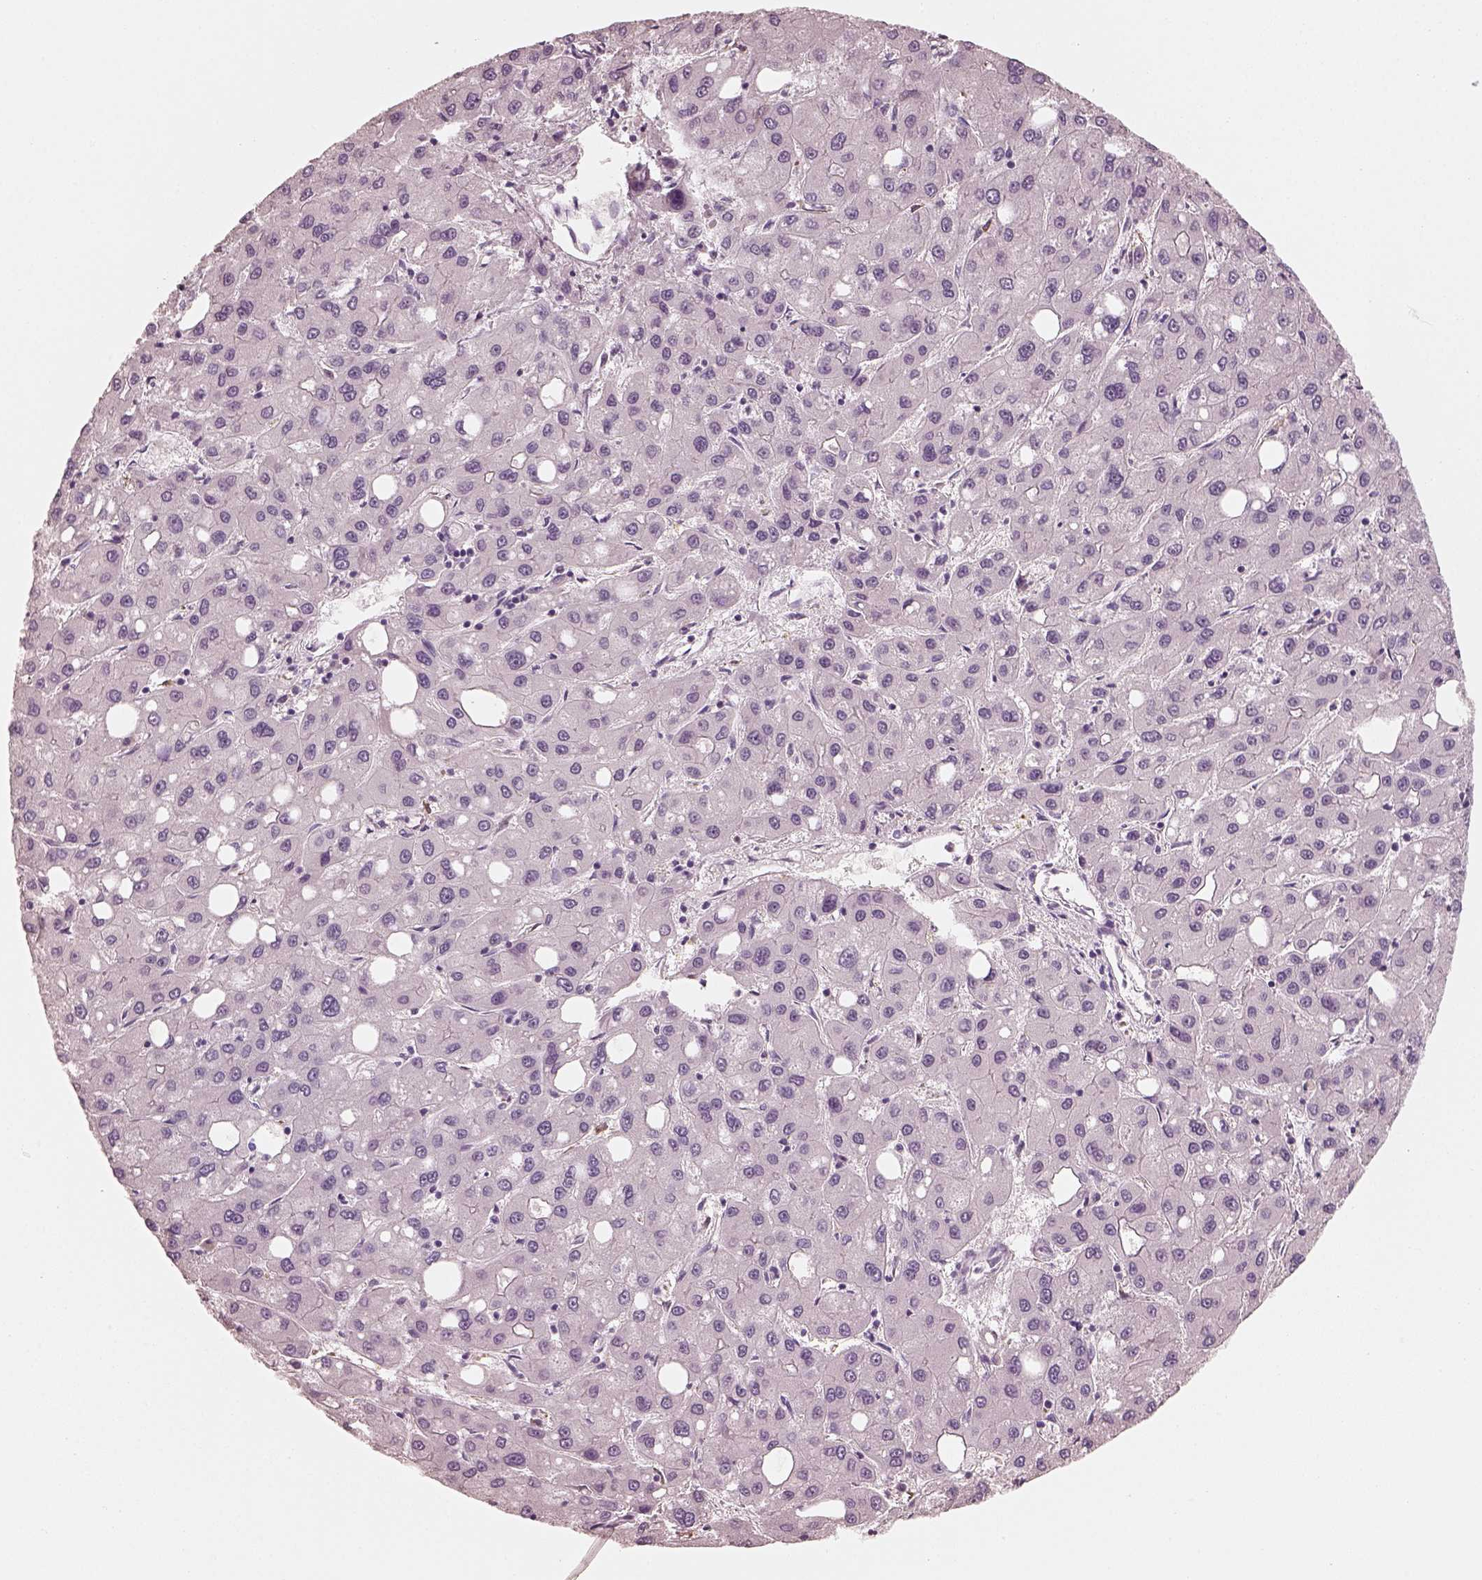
{"staining": {"intensity": "negative", "quantity": "none", "location": "none"}, "tissue": "liver cancer", "cell_type": "Tumor cells", "image_type": "cancer", "snomed": [{"axis": "morphology", "description": "Carcinoma, Hepatocellular, NOS"}, {"axis": "topography", "description": "Liver"}], "caption": "There is no significant staining in tumor cells of liver cancer.", "gene": "RS1", "patient": {"sex": "male", "age": 73}}